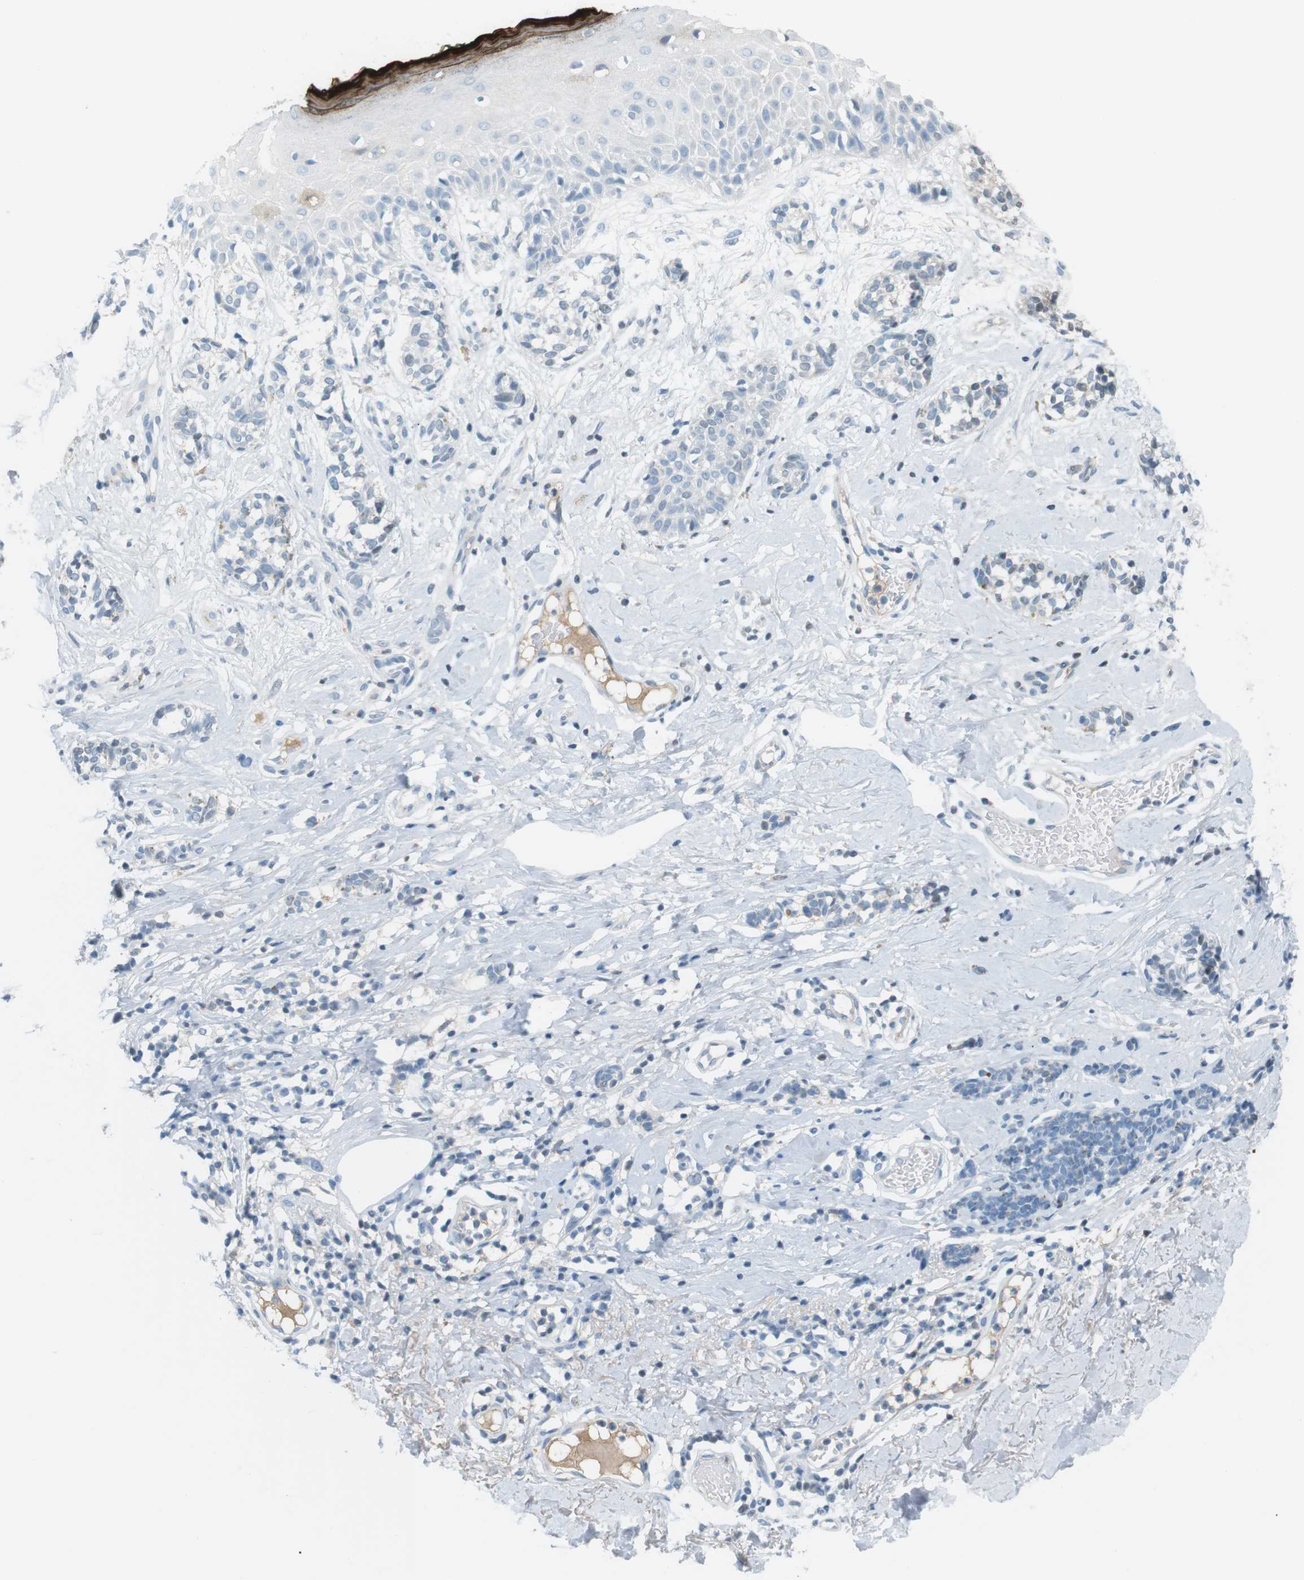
{"staining": {"intensity": "negative", "quantity": "none", "location": "none"}, "tissue": "melanoma", "cell_type": "Tumor cells", "image_type": "cancer", "snomed": [{"axis": "morphology", "description": "Malignant melanoma, NOS"}, {"axis": "topography", "description": "Skin"}], "caption": "An immunohistochemistry (IHC) micrograph of melanoma is shown. There is no staining in tumor cells of melanoma. Nuclei are stained in blue.", "gene": "AZGP1", "patient": {"sex": "male", "age": 64}}